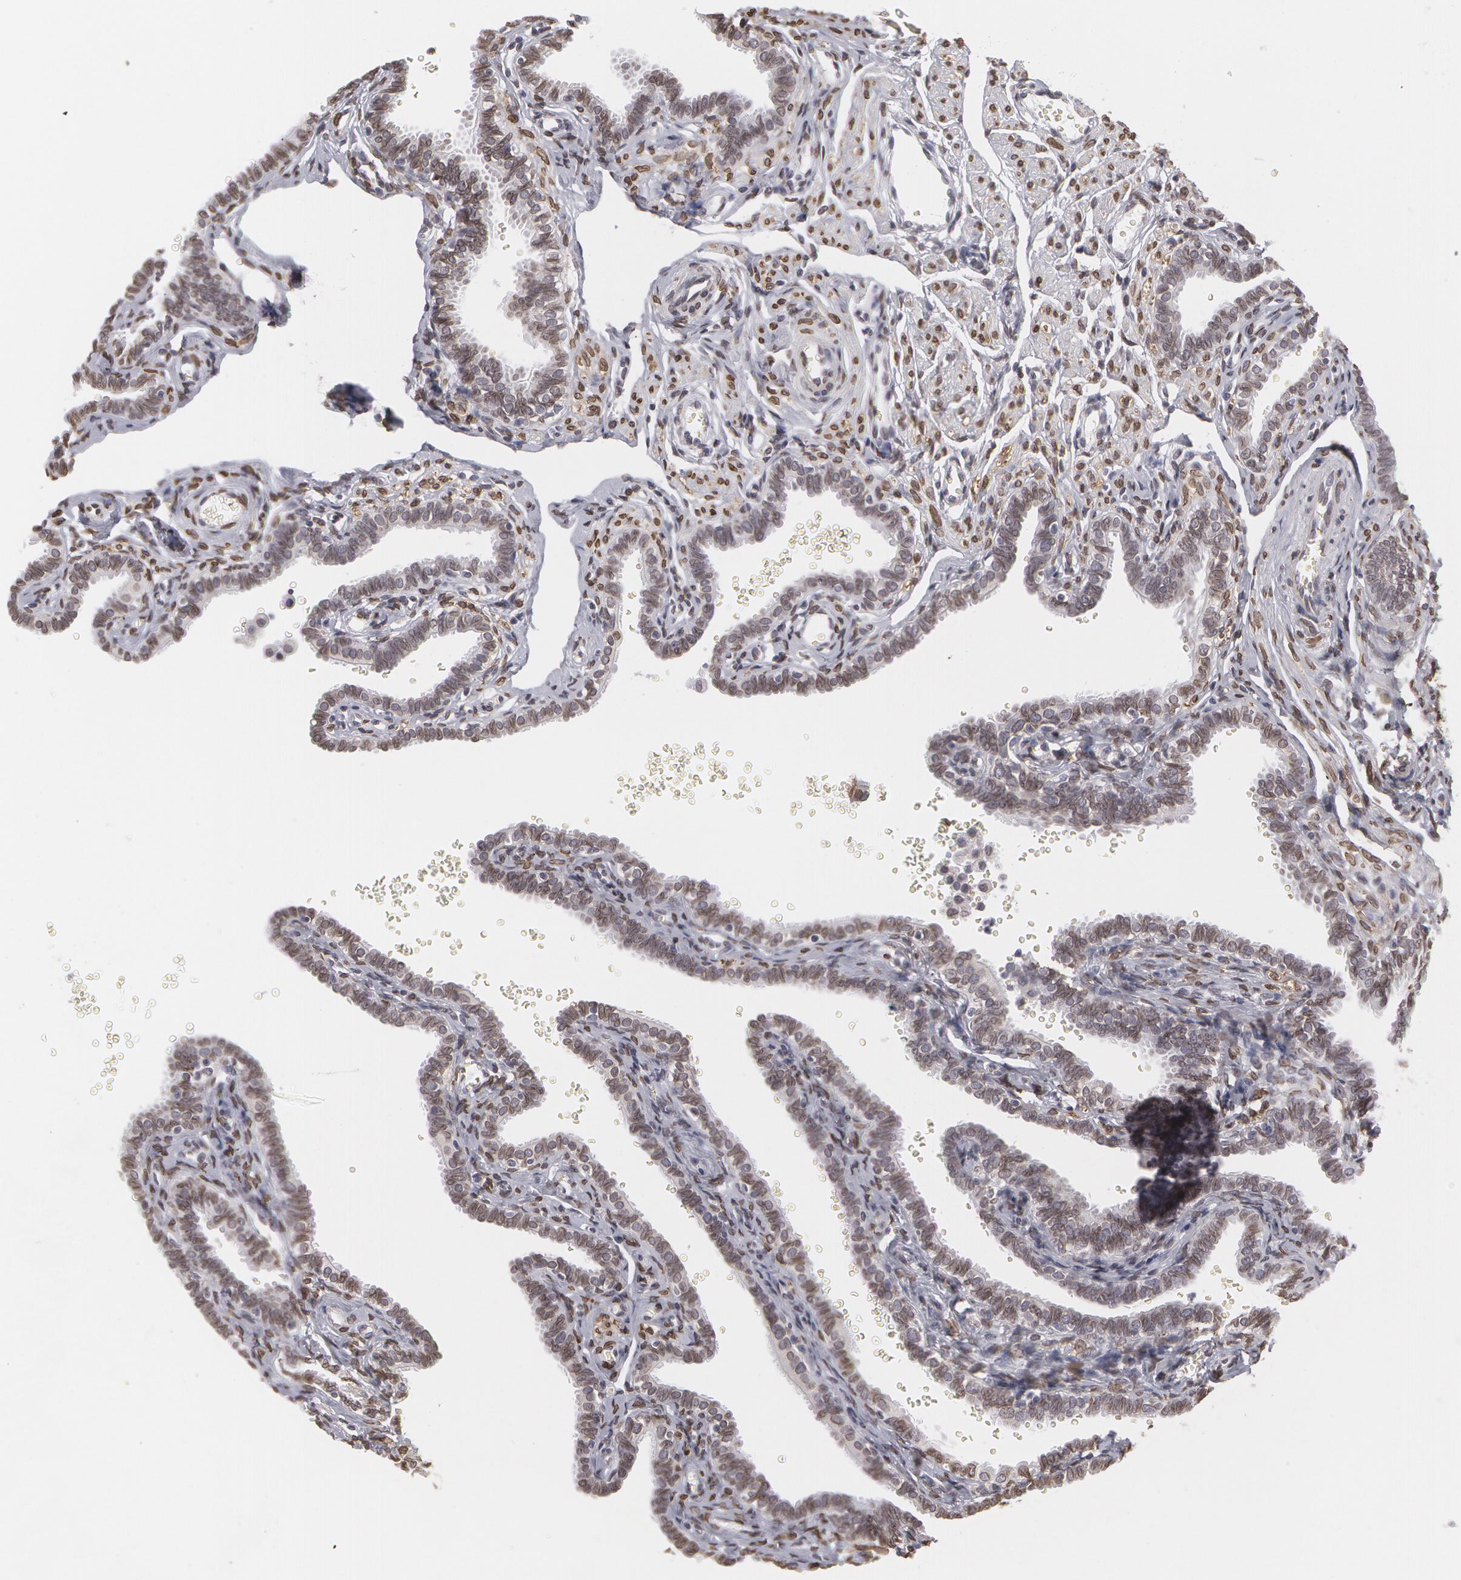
{"staining": {"intensity": "moderate", "quantity": "25%-75%", "location": "cytoplasmic/membranous,nuclear"}, "tissue": "fallopian tube", "cell_type": "Glandular cells", "image_type": "normal", "snomed": [{"axis": "morphology", "description": "Normal tissue, NOS"}, {"axis": "topography", "description": "Fallopian tube"}], "caption": "This photomicrograph reveals normal fallopian tube stained with immunohistochemistry (IHC) to label a protein in brown. The cytoplasmic/membranous,nuclear of glandular cells show moderate positivity for the protein. Nuclei are counter-stained blue.", "gene": "EMD", "patient": {"sex": "female", "age": 35}}